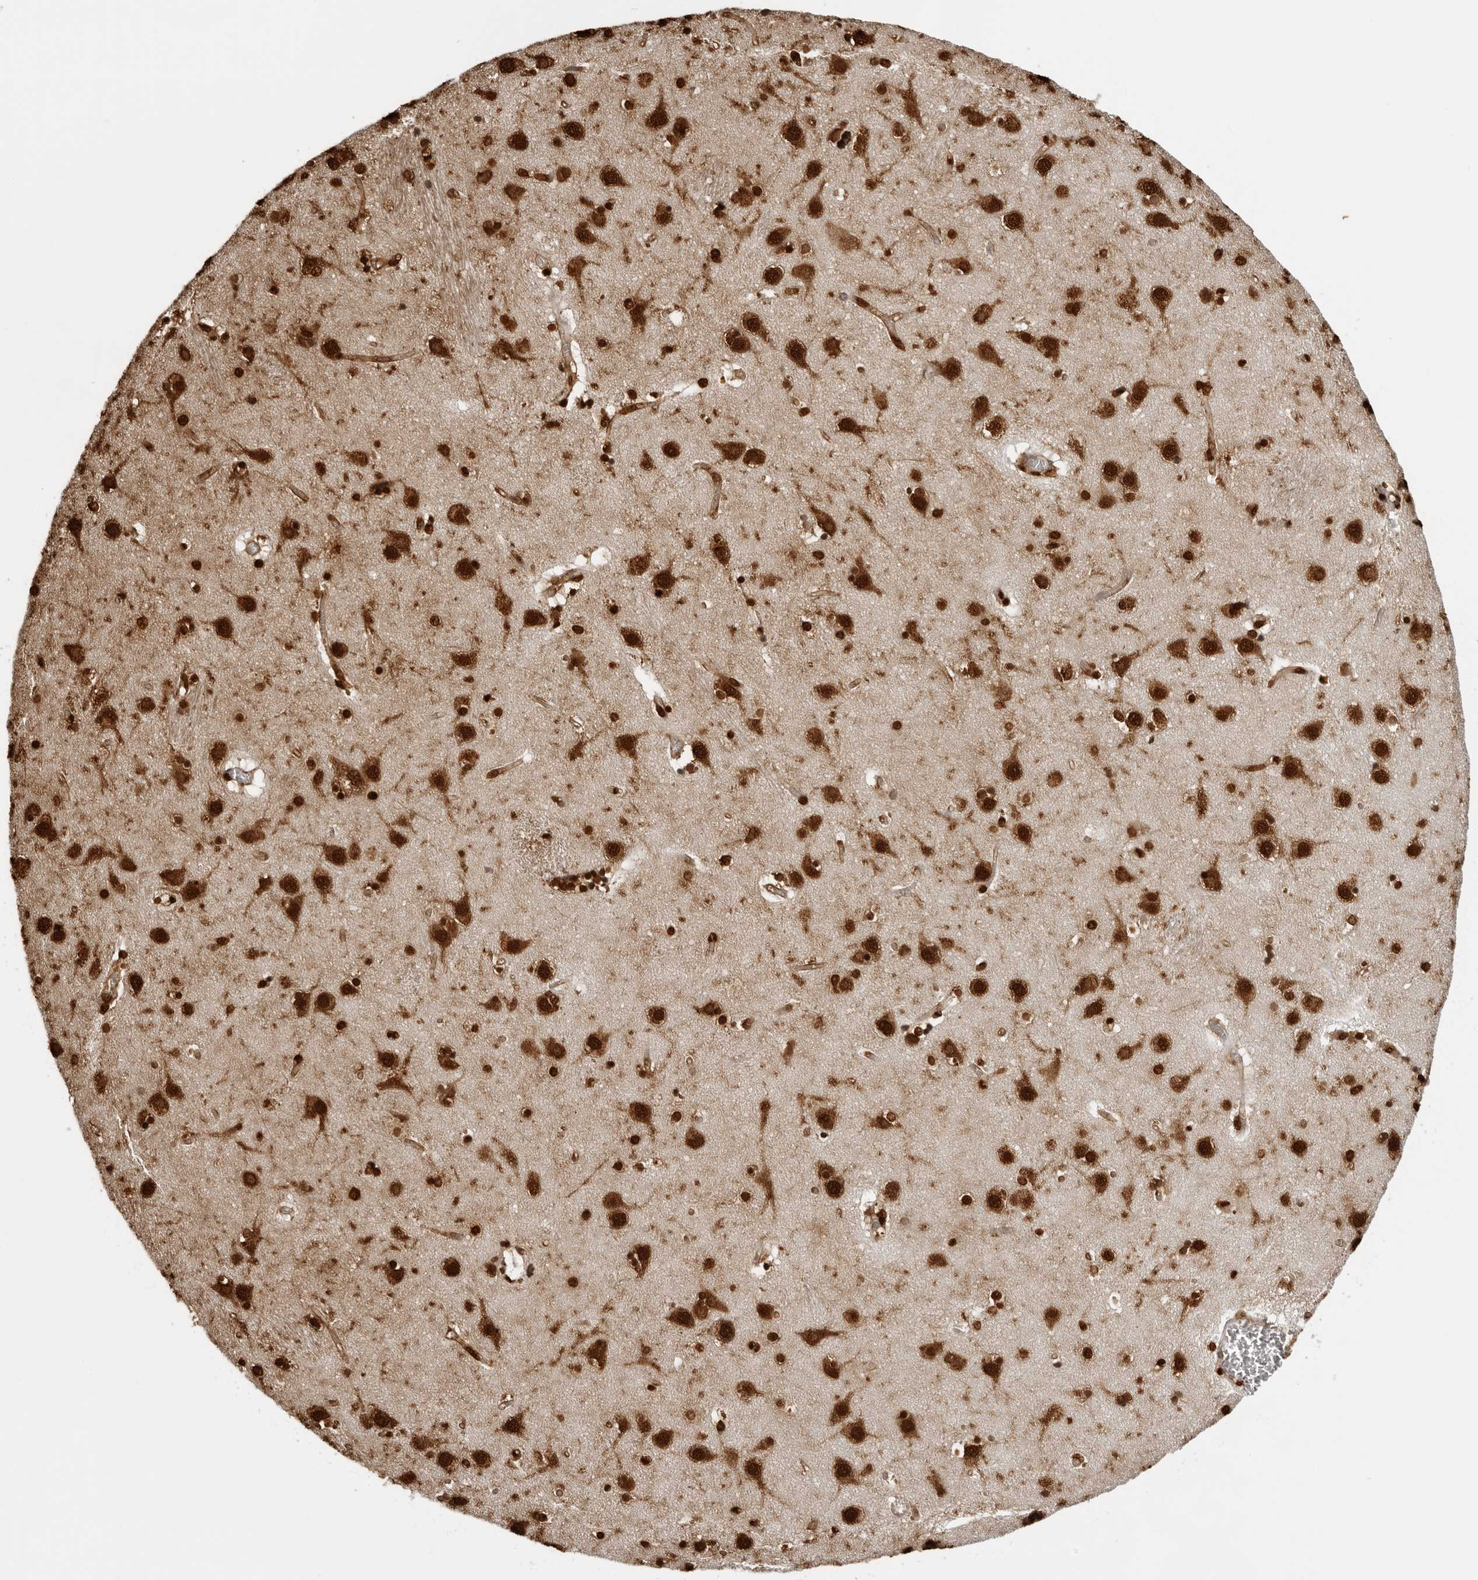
{"staining": {"intensity": "strong", "quantity": ">75%", "location": "nuclear"}, "tissue": "caudate", "cell_type": "Glial cells", "image_type": "normal", "snomed": [{"axis": "morphology", "description": "Normal tissue, NOS"}, {"axis": "topography", "description": "Lateral ventricle wall"}], "caption": "Benign caudate demonstrates strong nuclear positivity in approximately >75% of glial cells, visualized by immunohistochemistry.", "gene": "ZFP91", "patient": {"sex": "male", "age": 70}}